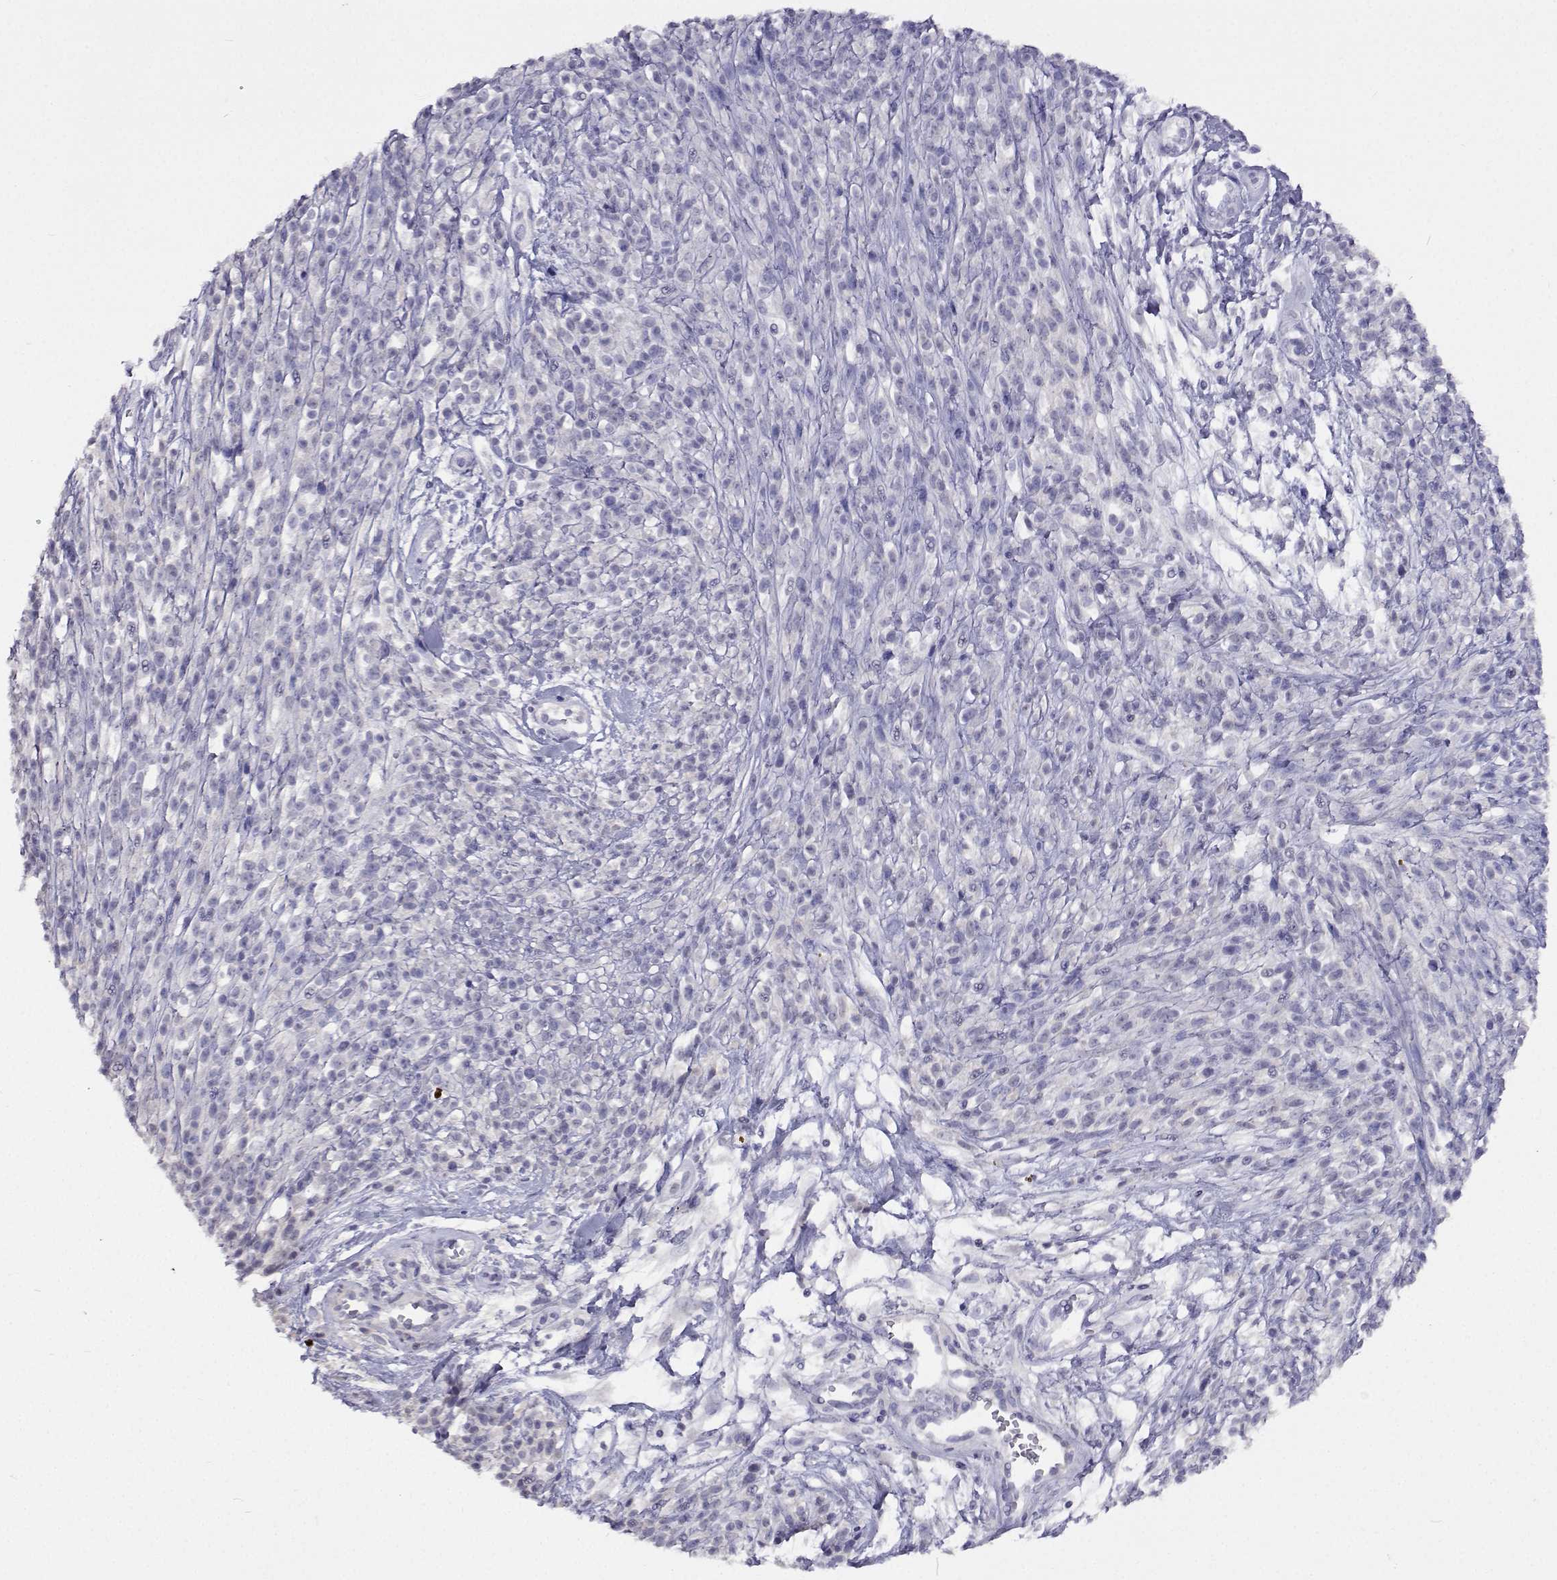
{"staining": {"intensity": "negative", "quantity": "none", "location": "none"}, "tissue": "melanoma", "cell_type": "Tumor cells", "image_type": "cancer", "snomed": [{"axis": "morphology", "description": "Malignant melanoma, NOS"}, {"axis": "topography", "description": "Skin"}, {"axis": "topography", "description": "Skin of trunk"}], "caption": "High power microscopy image of an immunohistochemistry image of melanoma, revealing no significant expression in tumor cells. (DAB IHC visualized using brightfield microscopy, high magnification).", "gene": "CFAP44", "patient": {"sex": "male", "age": 74}}